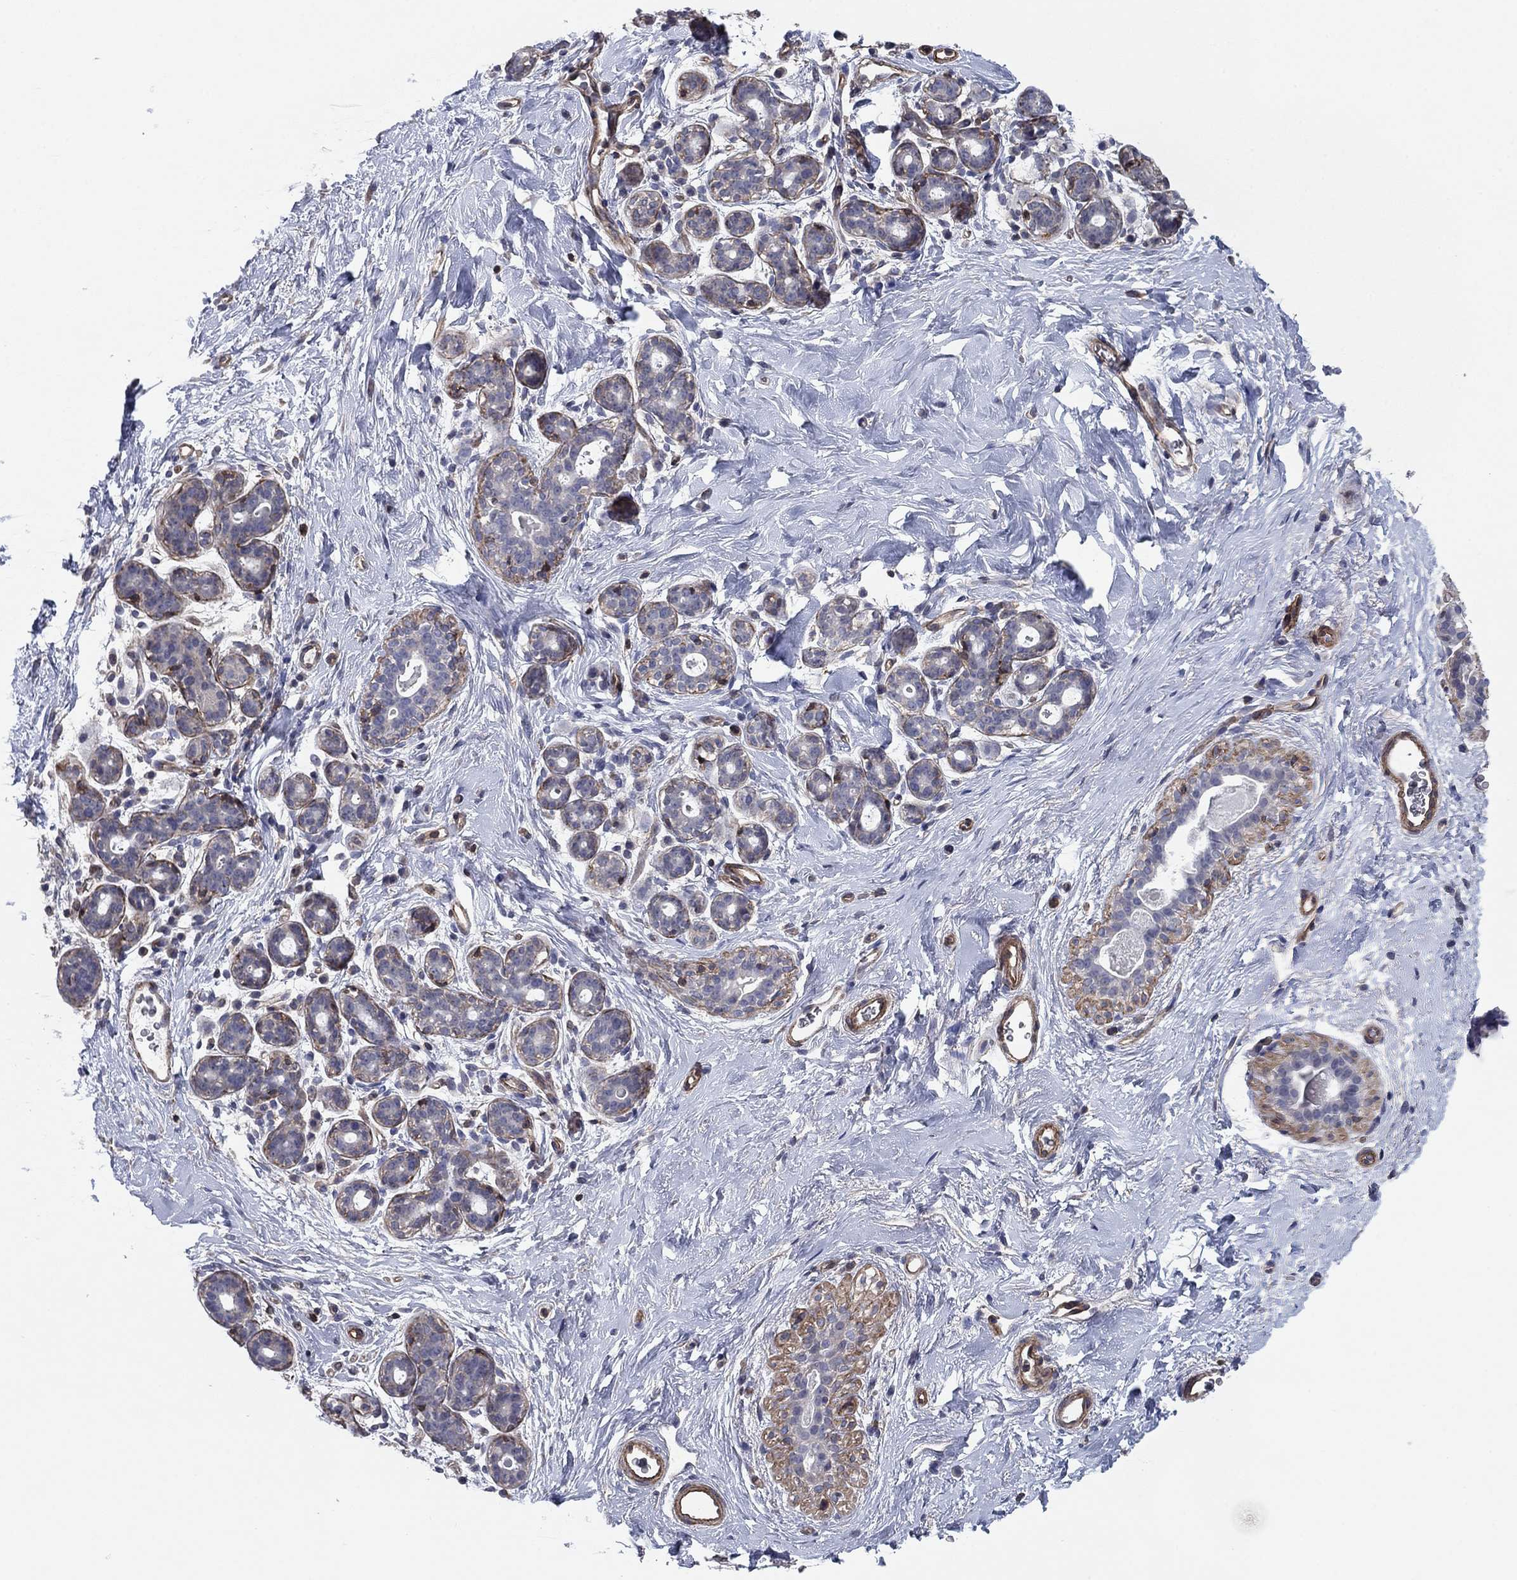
{"staining": {"intensity": "negative", "quantity": "none", "location": "none"}, "tissue": "breast", "cell_type": "Adipocytes", "image_type": "normal", "snomed": [{"axis": "morphology", "description": "Normal tissue, NOS"}, {"axis": "topography", "description": "Breast"}], "caption": "A high-resolution image shows immunohistochemistry staining of unremarkable breast, which displays no significant positivity in adipocytes.", "gene": "PSD4", "patient": {"sex": "female", "age": 43}}